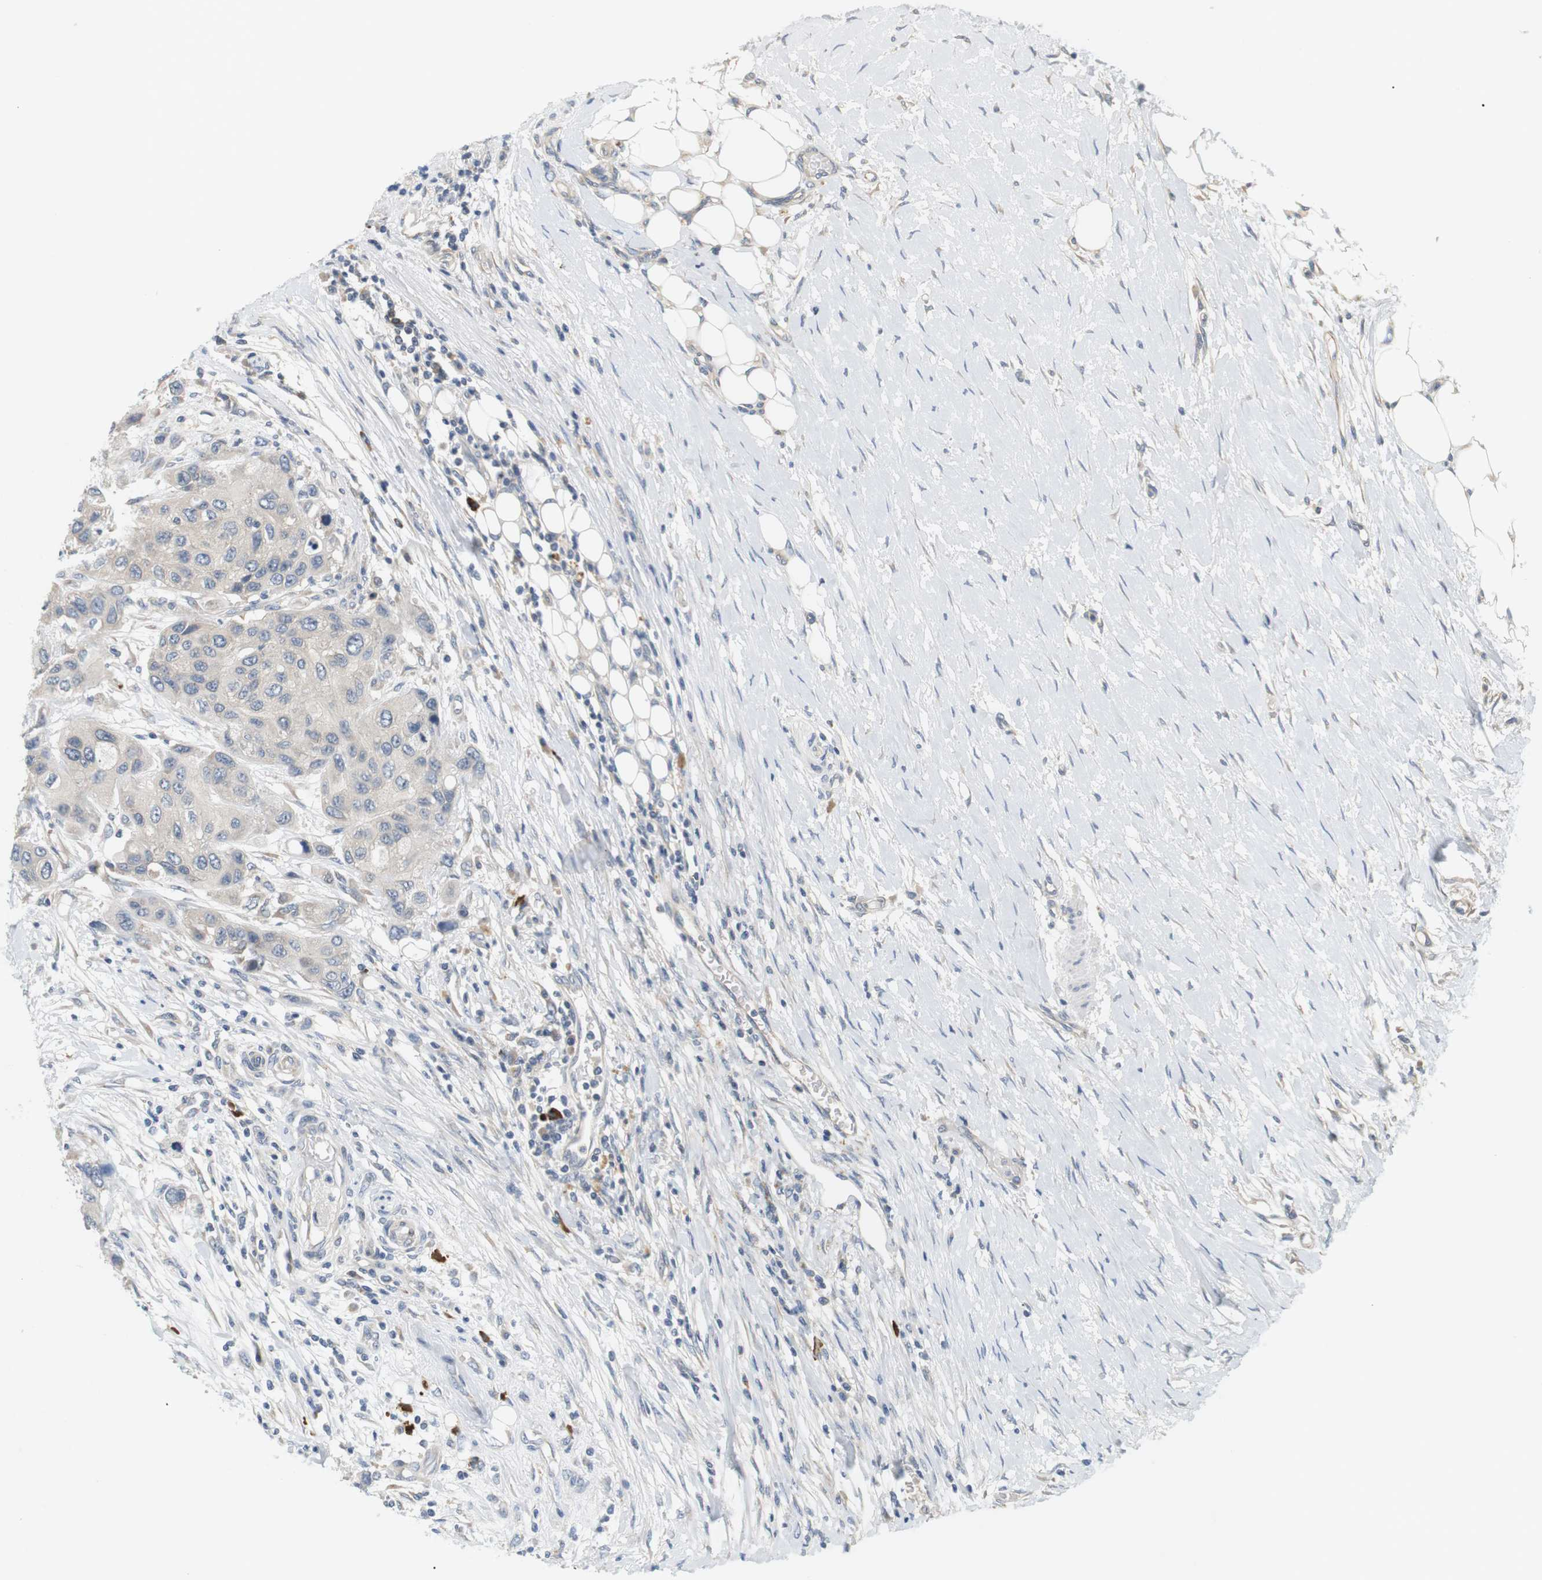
{"staining": {"intensity": "negative", "quantity": "none", "location": "none"}, "tissue": "urothelial cancer", "cell_type": "Tumor cells", "image_type": "cancer", "snomed": [{"axis": "morphology", "description": "Urothelial carcinoma, High grade"}, {"axis": "topography", "description": "Urinary bladder"}], "caption": "This is an IHC micrograph of human urothelial carcinoma (high-grade). There is no expression in tumor cells.", "gene": "EVA1C", "patient": {"sex": "female", "age": 56}}